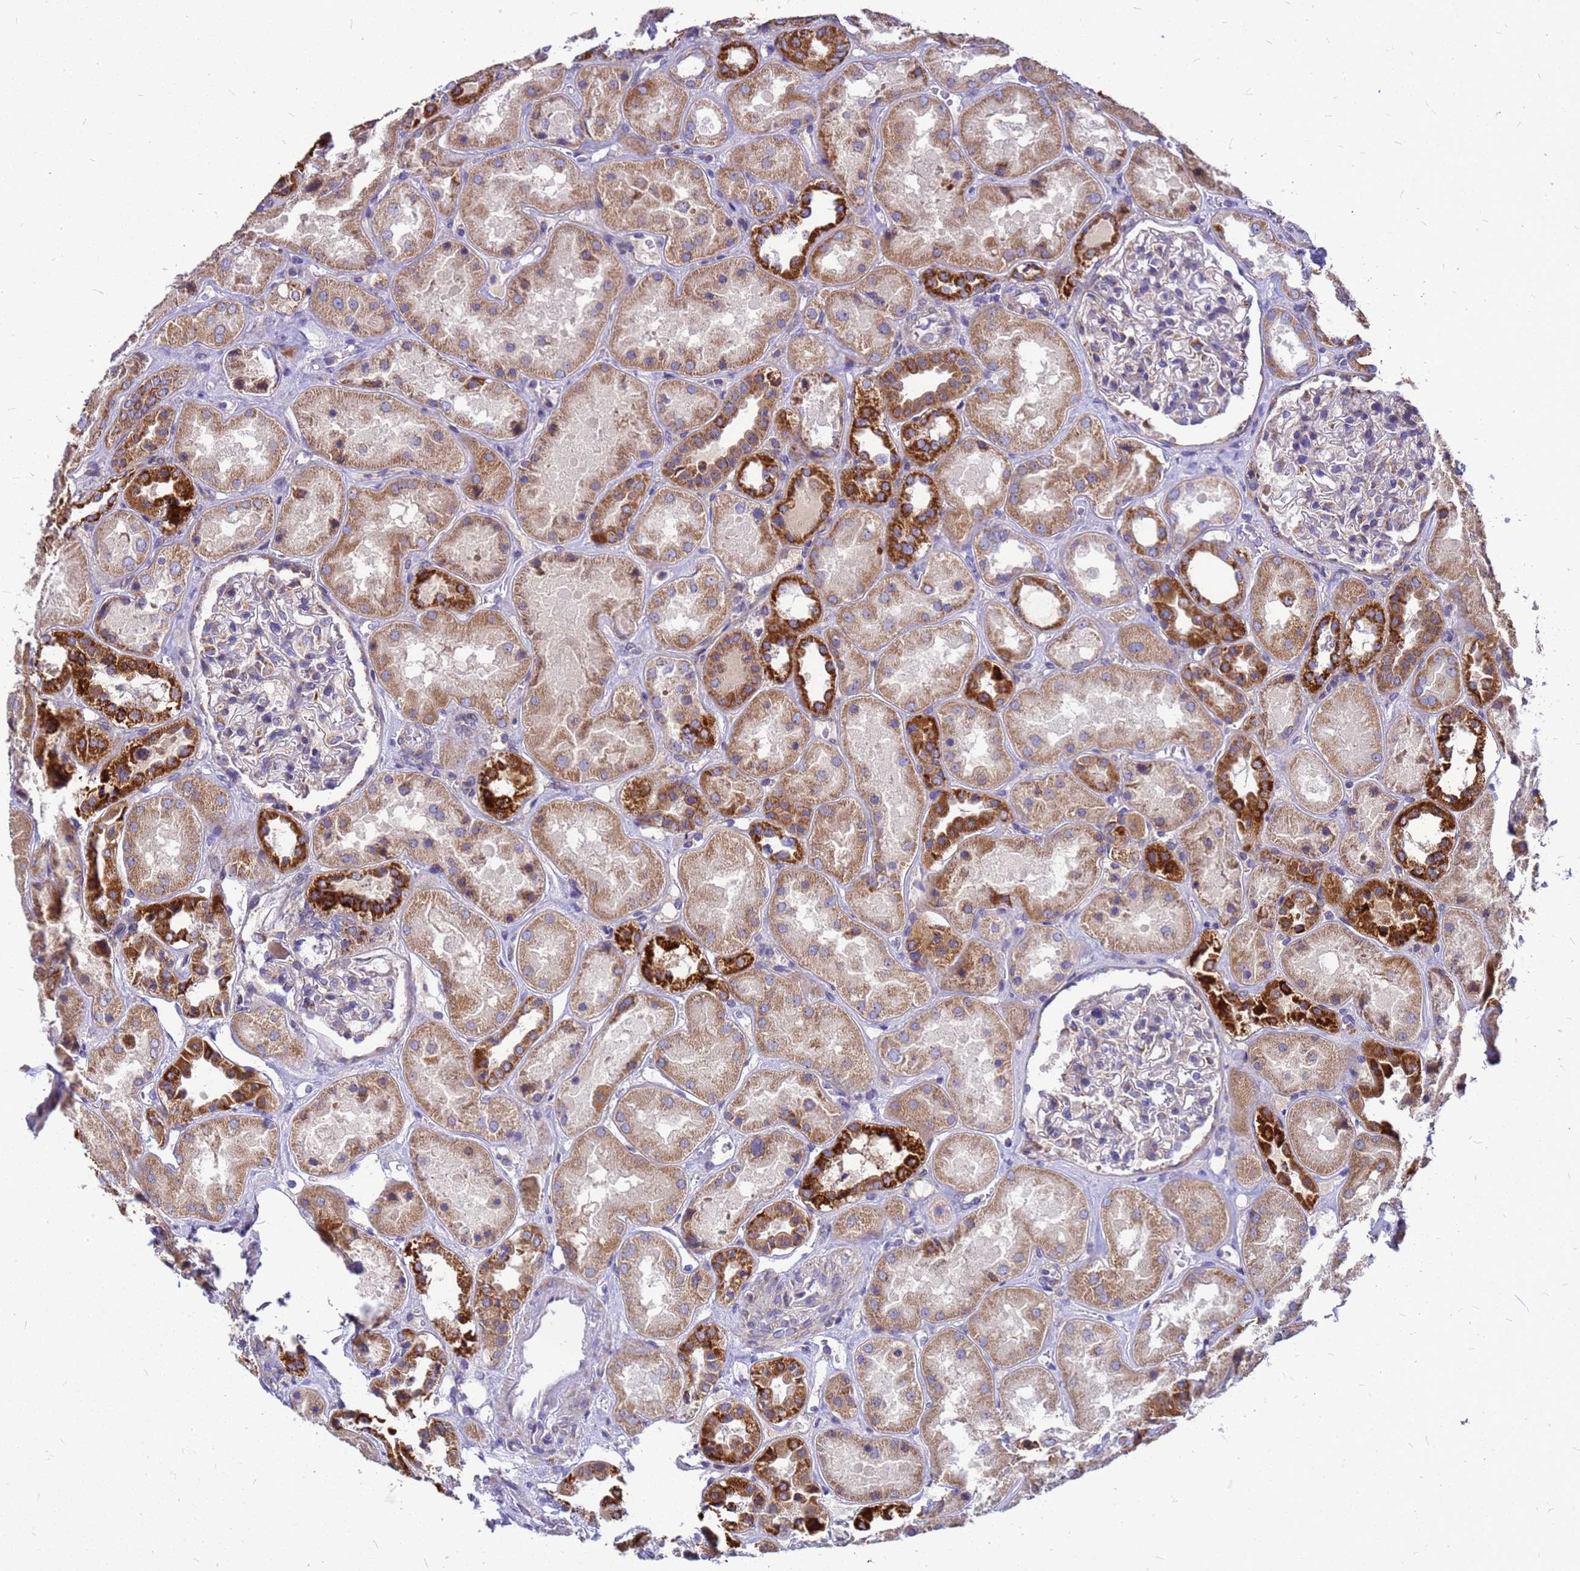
{"staining": {"intensity": "weak", "quantity": "<25%", "location": "cytoplasmic/membranous"}, "tissue": "kidney", "cell_type": "Cells in glomeruli", "image_type": "normal", "snomed": [{"axis": "morphology", "description": "Normal tissue, NOS"}, {"axis": "topography", "description": "Kidney"}], "caption": "Immunohistochemistry (IHC) histopathology image of benign kidney: kidney stained with DAB exhibits no significant protein staining in cells in glomeruli. The staining is performed using DAB (3,3'-diaminobenzidine) brown chromogen with nuclei counter-stained in using hematoxylin.", "gene": "CMC4", "patient": {"sex": "male", "age": 70}}